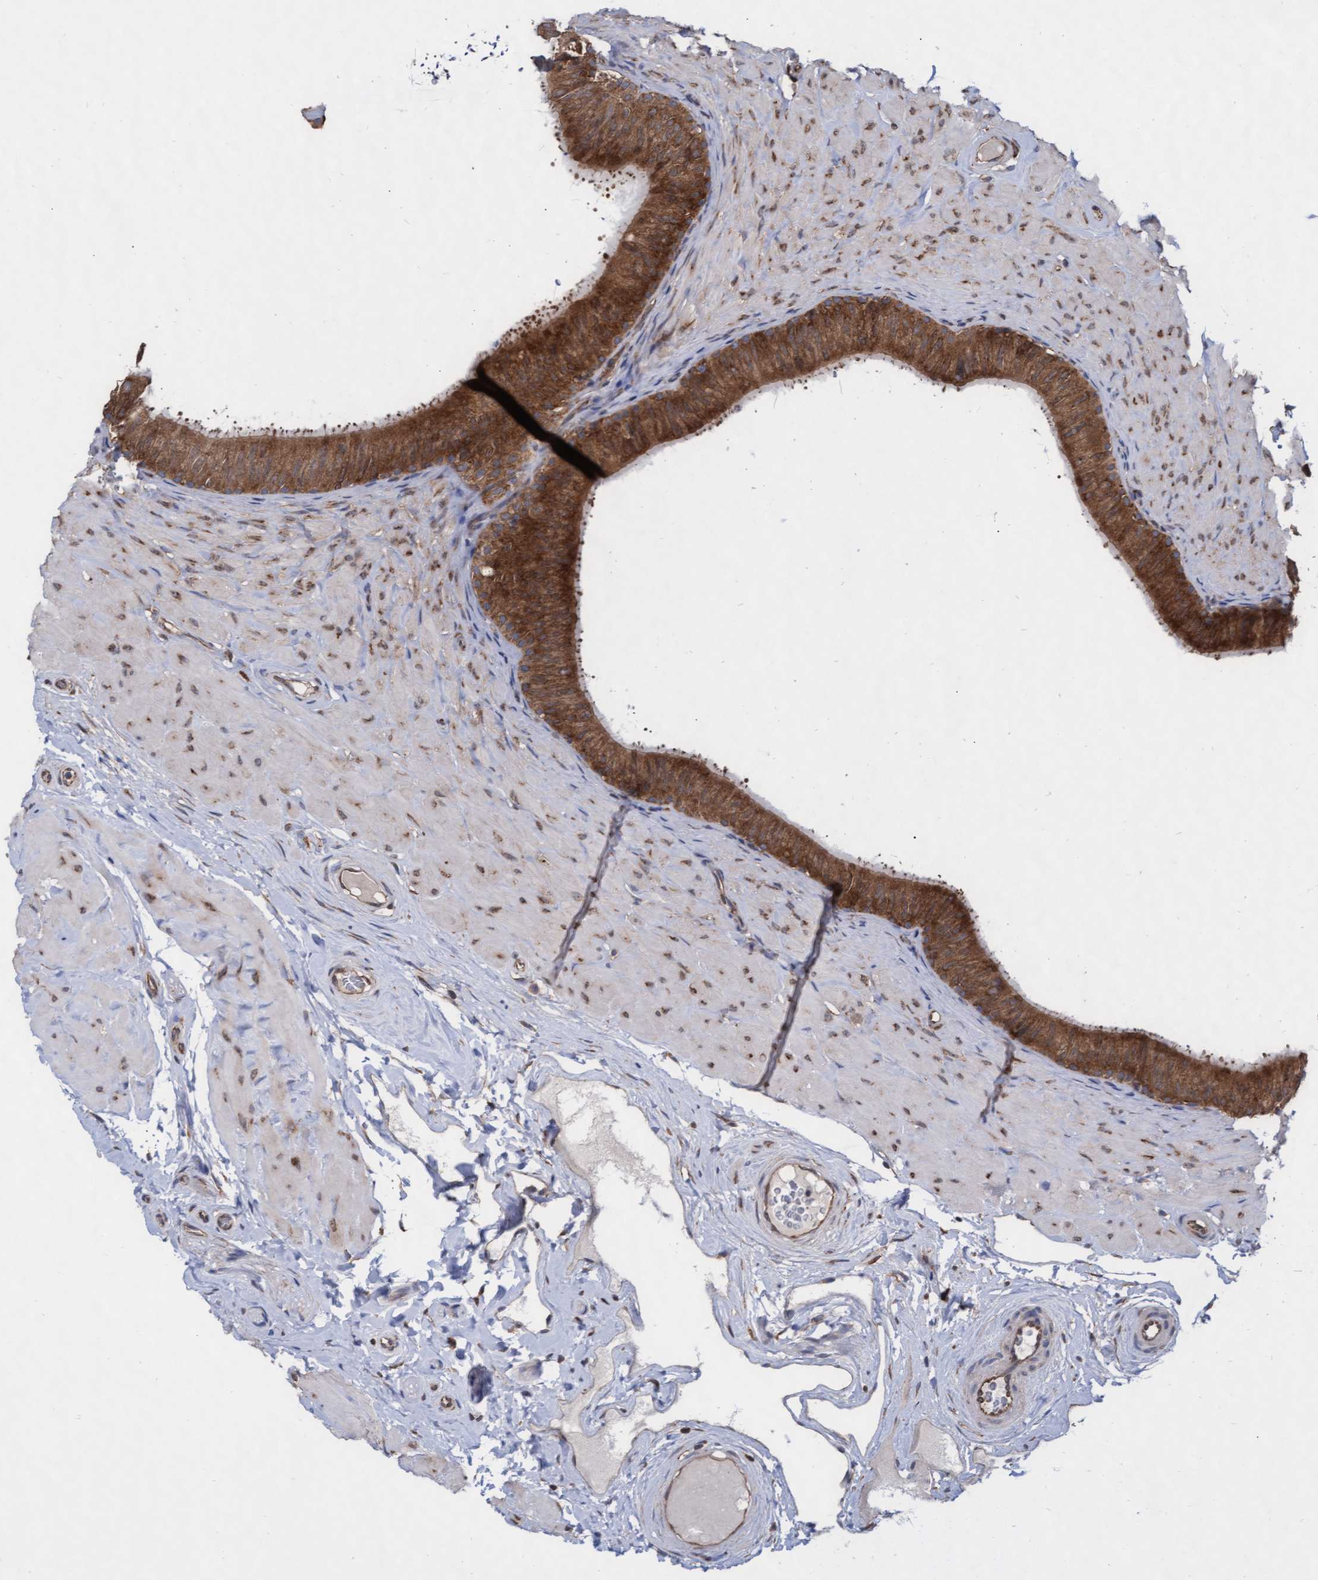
{"staining": {"intensity": "strong", "quantity": ">75%", "location": "cytoplasmic/membranous"}, "tissue": "epididymis", "cell_type": "Glandular cells", "image_type": "normal", "snomed": [{"axis": "morphology", "description": "Normal tissue, NOS"}, {"axis": "topography", "description": "Epididymis"}], "caption": "Glandular cells demonstrate high levels of strong cytoplasmic/membranous staining in approximately >75% of cells in normal human epididymis.", "gene": "ABCF2", "patient": {"sex": "male", "age": 34}}